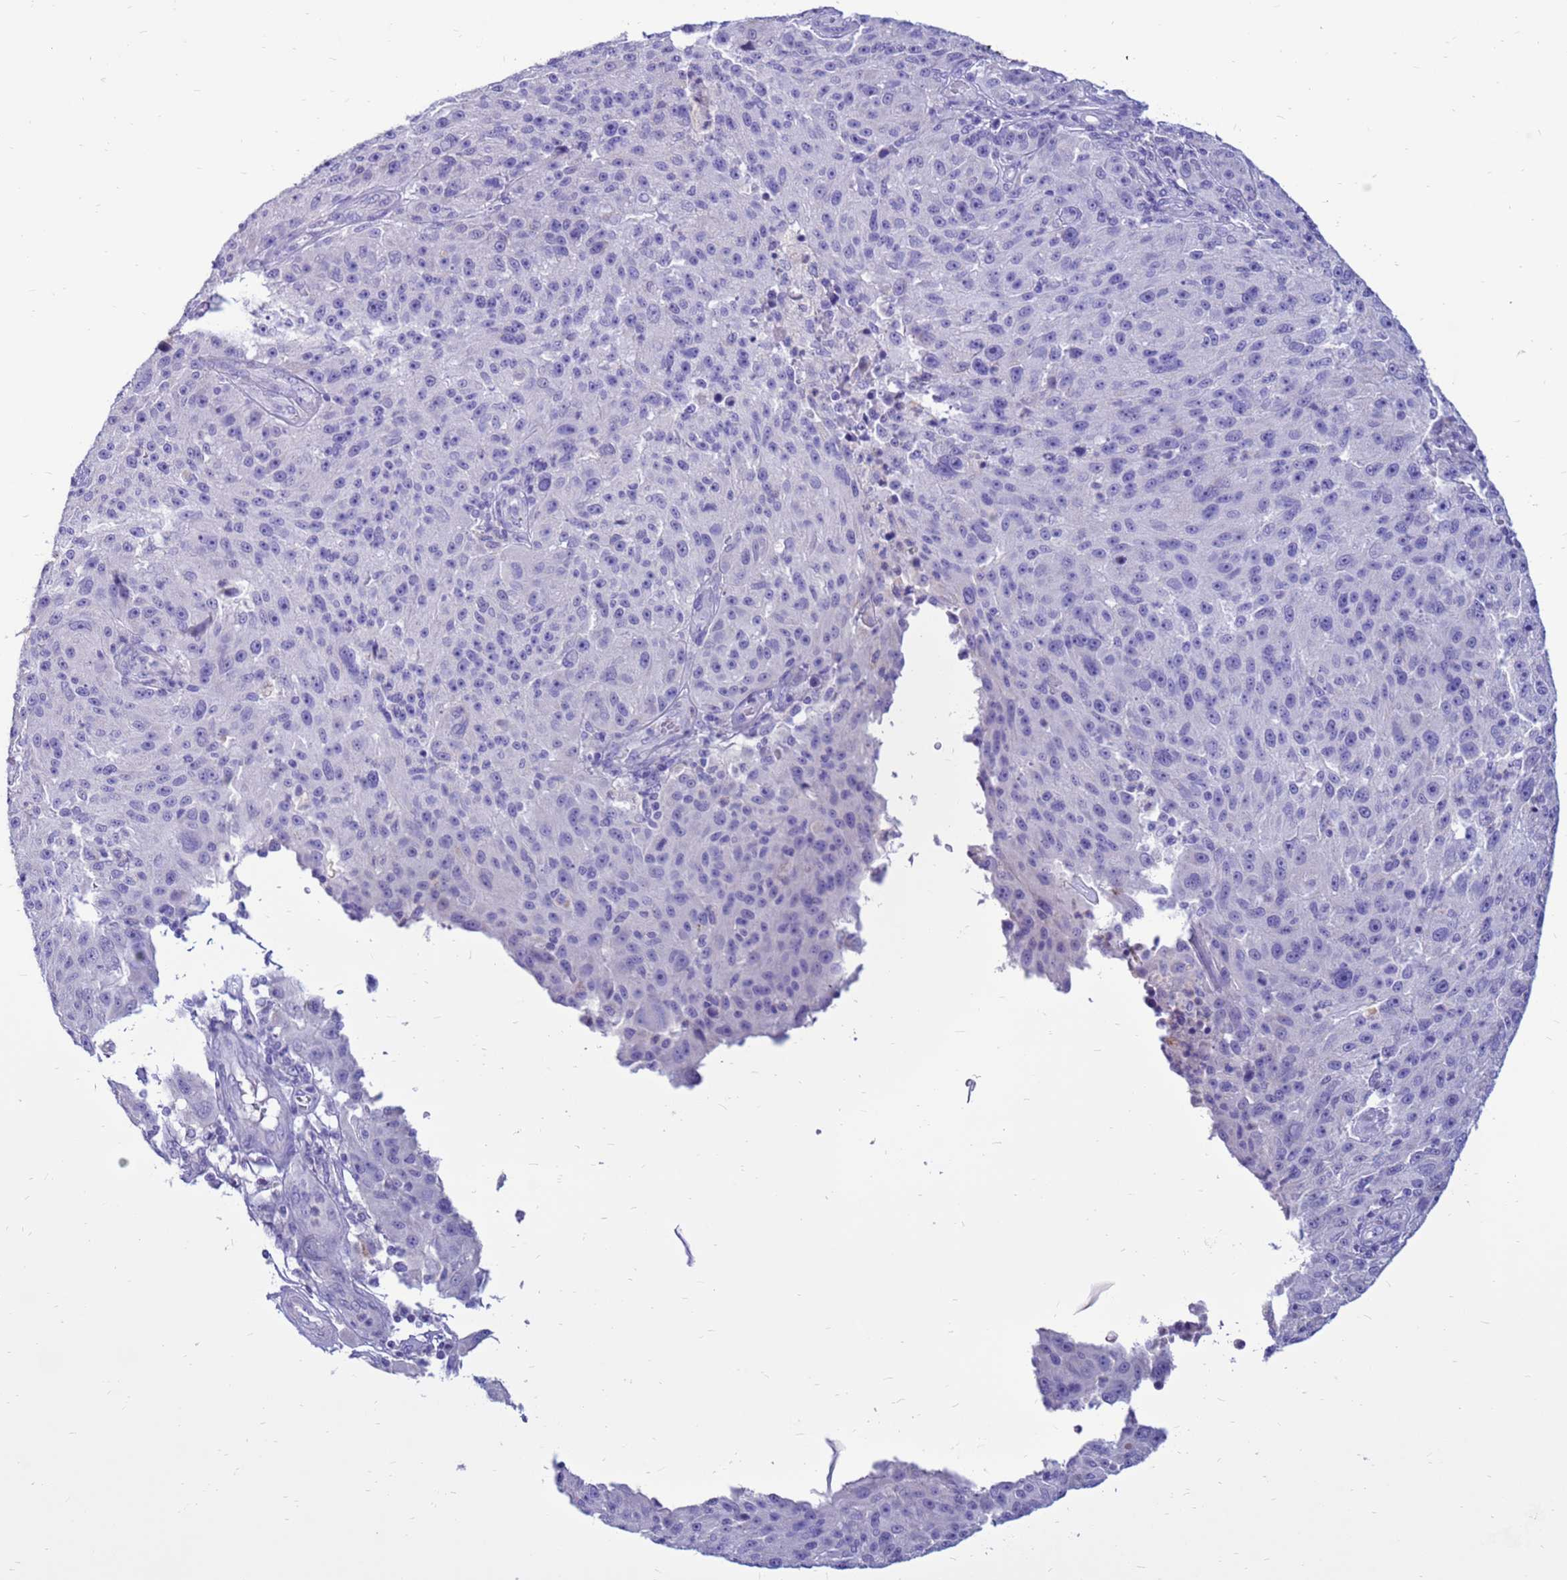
{"staining": {"intensity": "negative", "quantity": "none", "location": "none"}, "tissue": "melanoma", "cell_type": "Tumor cells", "image_type": "cancer", "snomed": [{"axis": "morphology", "description": "Malignant melanoma, NOS"}, {"axis": "topography", "description": "Skin"}], "caption": "Immunohistochemical staining of human malignant melanoma reveals no significant positivity in tumor cells. Brightfield microscopy of IHC stained with DAB (3,3'-diaminobenzidine) (brown) and hematoxylin (blue), captured at high magnification.", "gene": "PDE10A", "patient": {"sex": "male", "age": 53}}